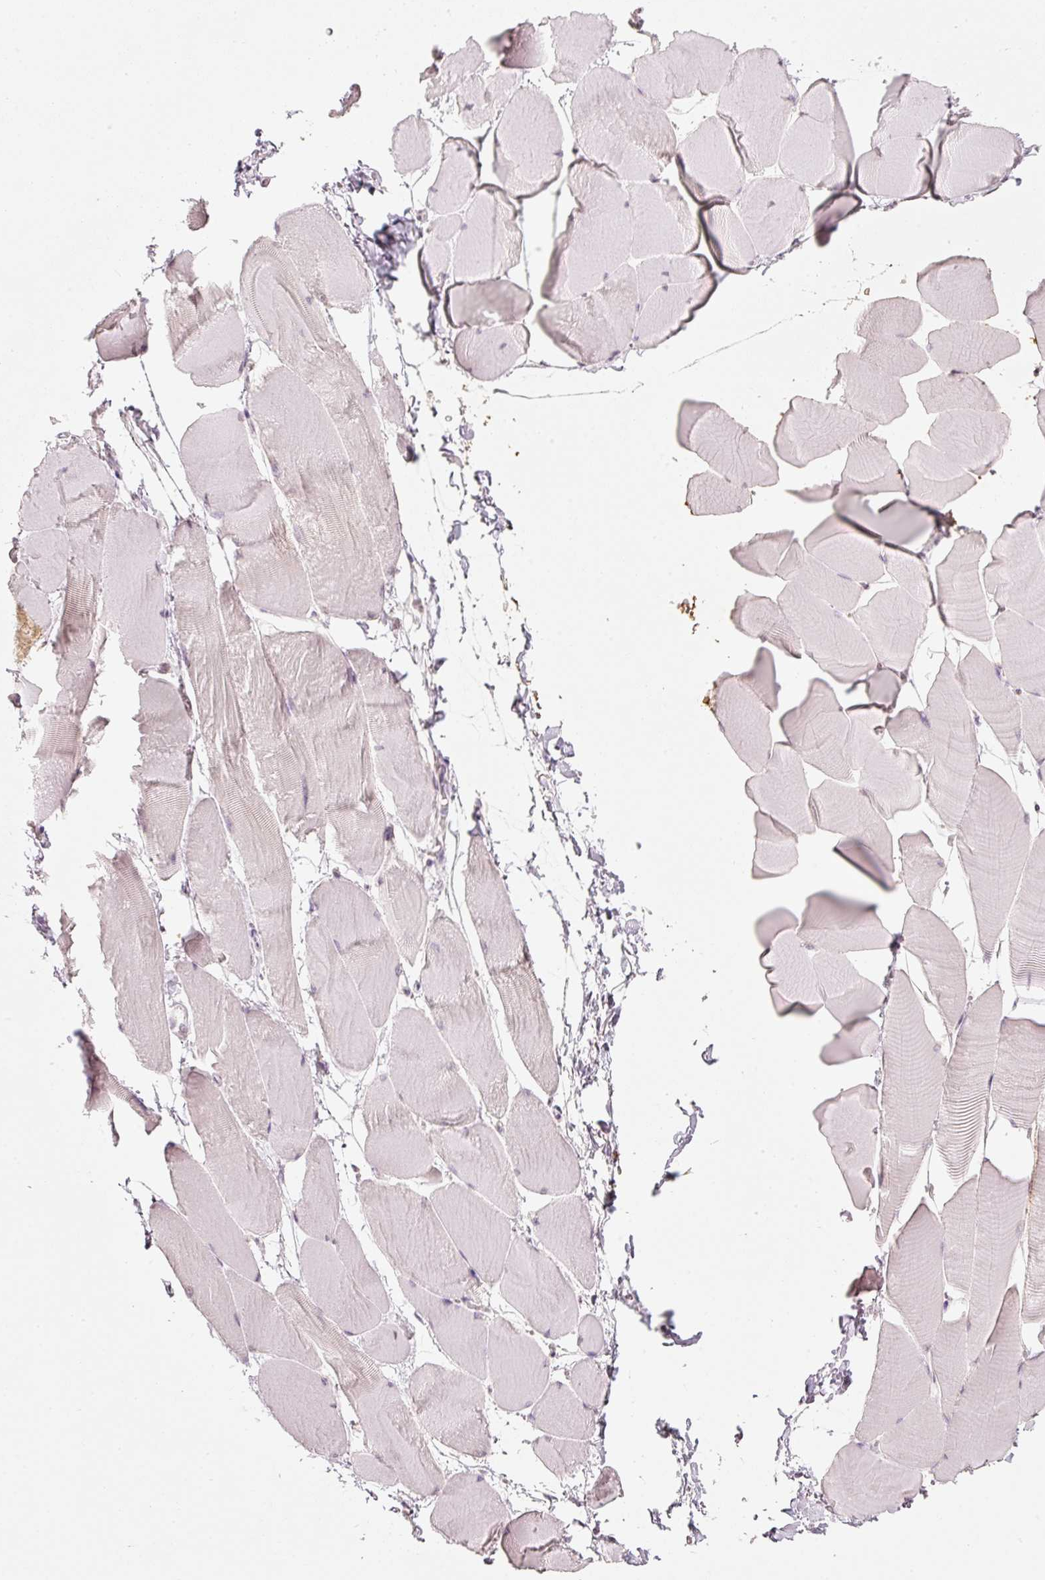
{"staining": {"intensity": "negative", "quantity": "none", "location": "none"}, "tissue": "skeletal muscle", "cell_type": "Myocytes", "image_type": "normal", "snomed": [{"axis": "morphology", "description": "Normal tissue, NOS"}, {"axis": "topography", "description": "Skeletal muscle"}], "caption": "DAB (3,3'-diaminobenzidine) immunohistochemical staining of benign skeletal muscle reveals no significant positivity in myocytes.", "gene": "STEAP1", "patient": {"sex": "male", "age": 25}}